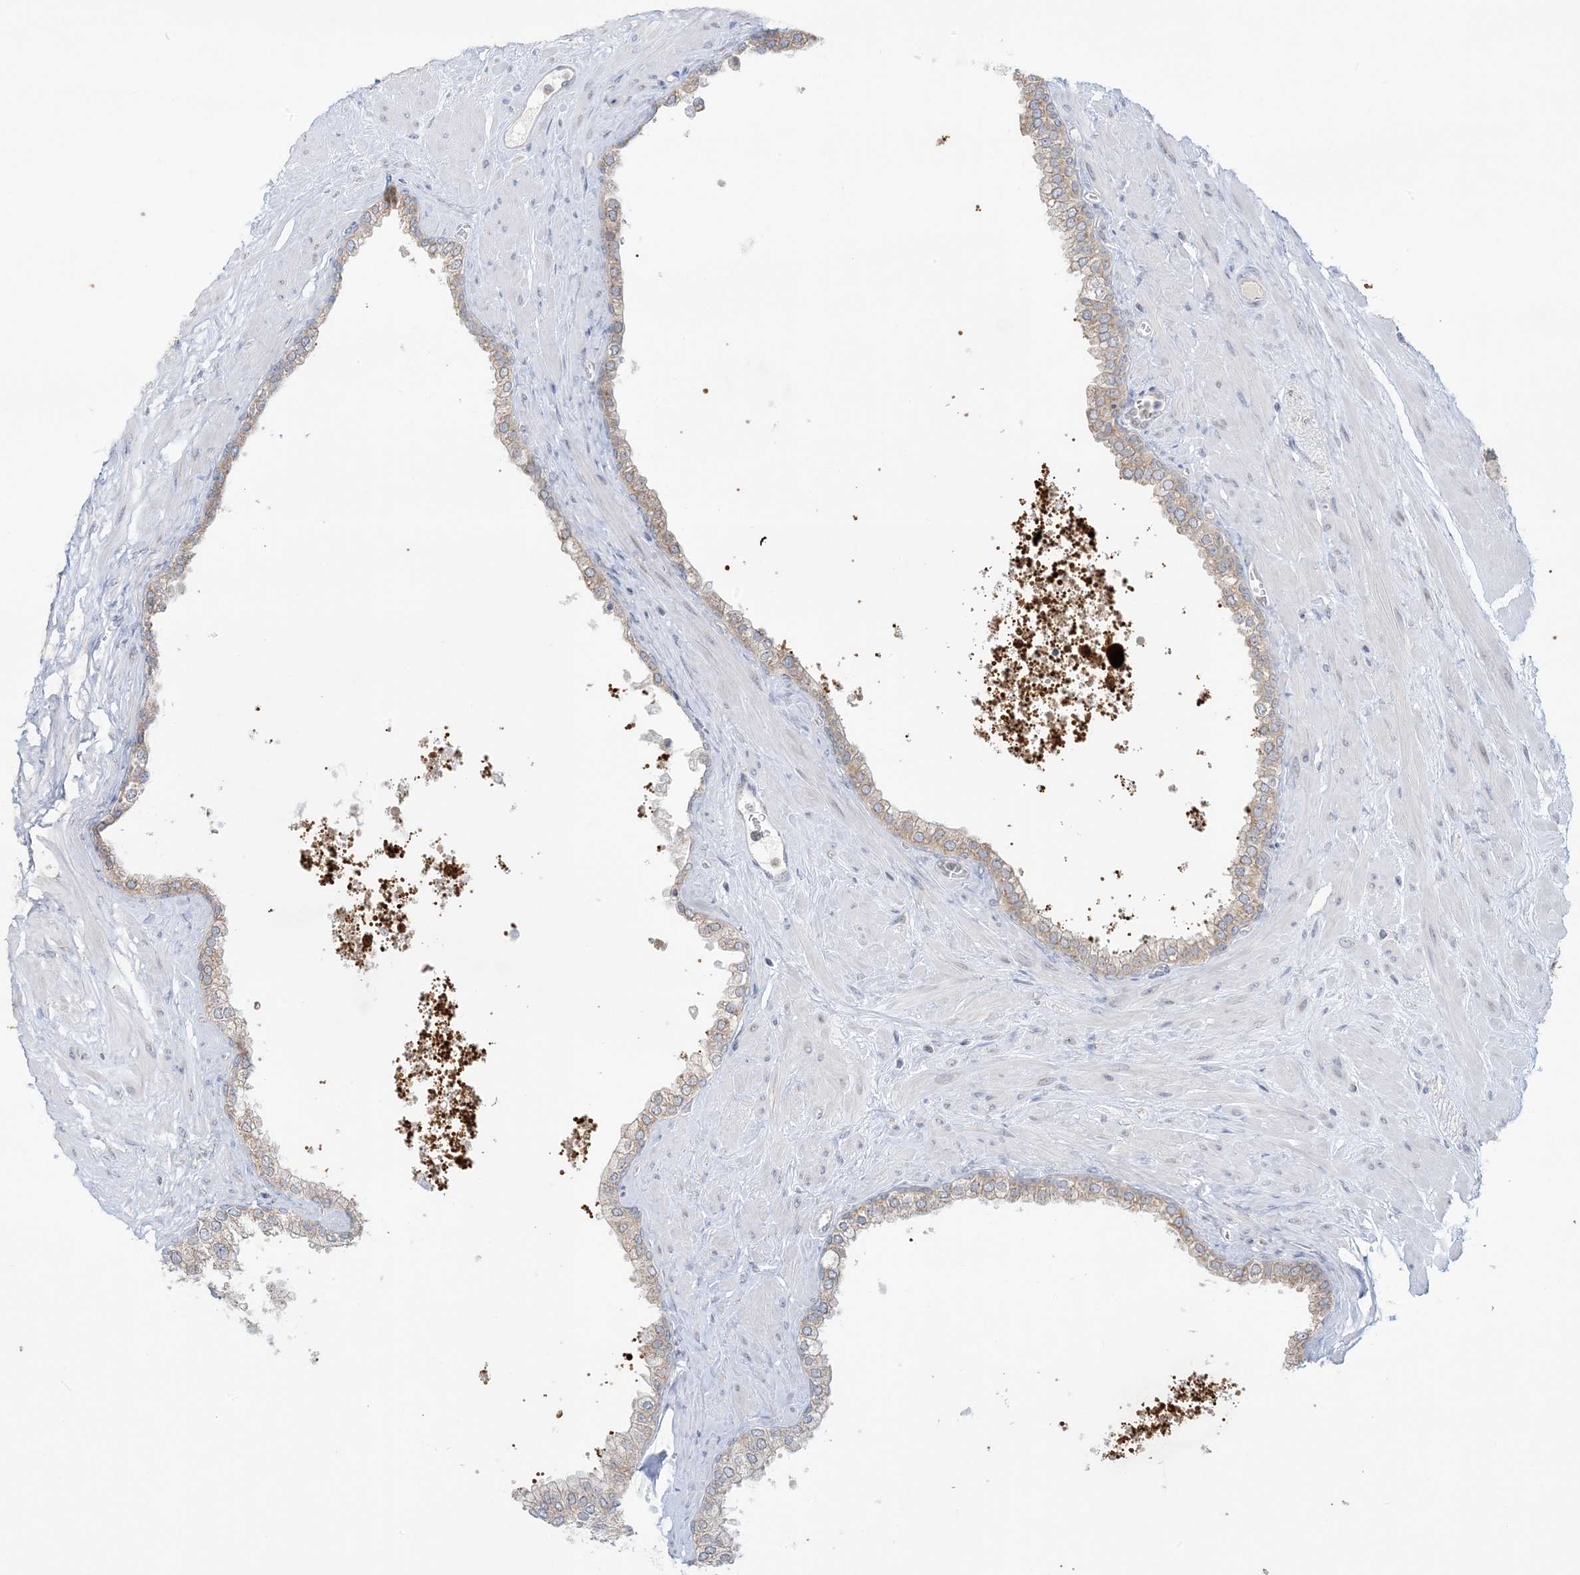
{"staining": {"intensity": "moderate", "quantity": "<25%", "location": "cytoplasmic/membranous"}, "tissue": "prostate", "cell_type": "Glandular cells", "image_type": "normal", "snomed": [{"axis": "morphology", "description": "Normal tissue, NOS"}, {"axis": "morphology", "description": "Urothelial carcinoma, Low grade"}, {"axis": "topography", "description": "Urinary bladder"}, {"axis": "topography", "description": "Prostate"}], "caption": "About <25% of glandular cells in unremarkable prostate show moderate cytoplasmic/membranous protein staining as visualized by brown immunohistochemical staining.", "gene": "RPP40", "patient": {"sex": "male", "age": 60}}